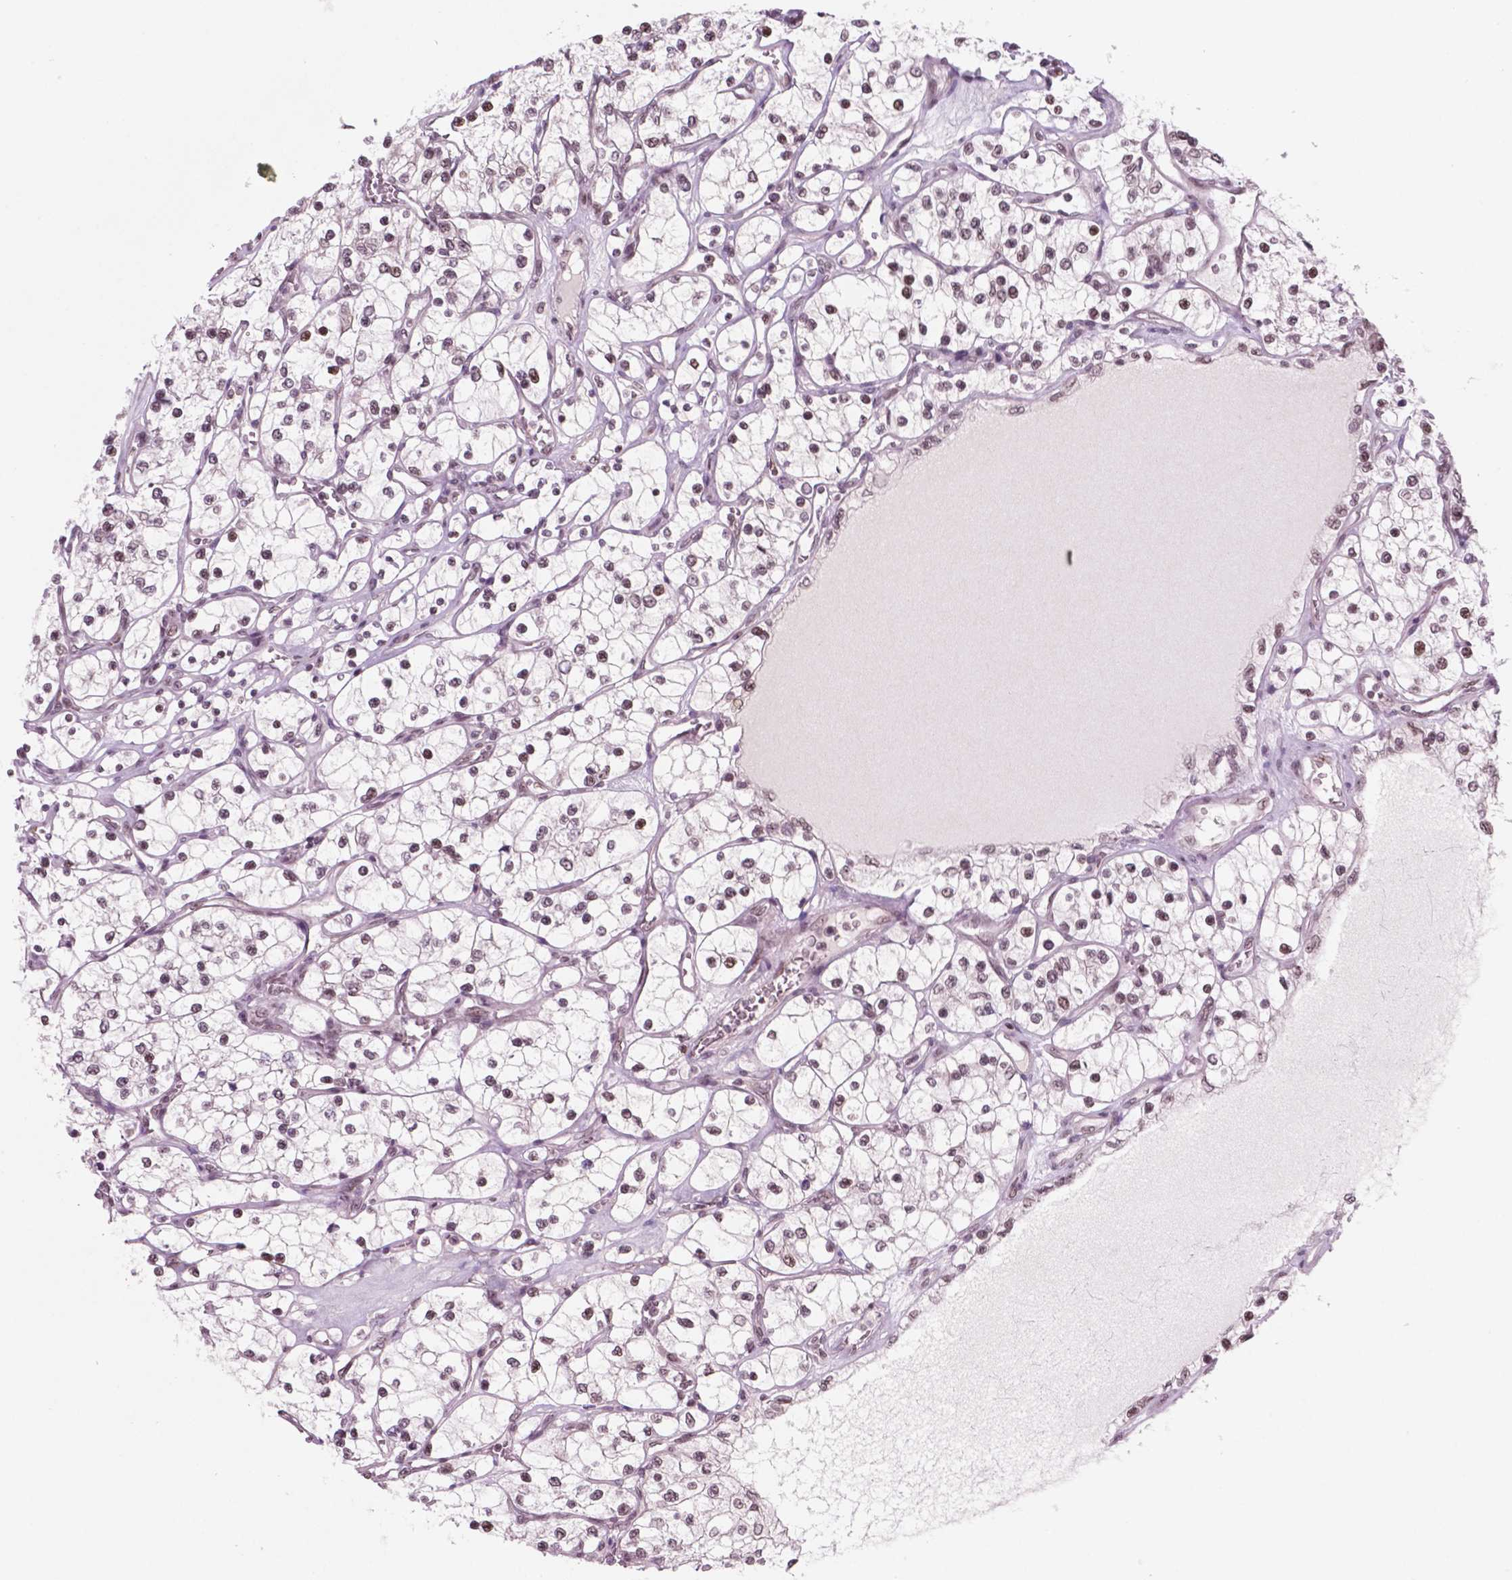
{"staining": {"intensity": "moderate", "quantity": ">75%", "location": "nuclear"}, "tissue": "renal cancer", "cell_type": "Tumor cells", "image_type": "cancer", "snomed": [{"axis": "morphology", "description": "Adenocarcinoma, NOS"}, {"axis": "topography", "description": "Kidney"}], "caption": "A histopathology image of renal cancer stained for a protein exhibits moderate nuclear brown staining in tumor cells.", "gene": "POLR2E", "patient": {"sex": "female", "age": 69}}